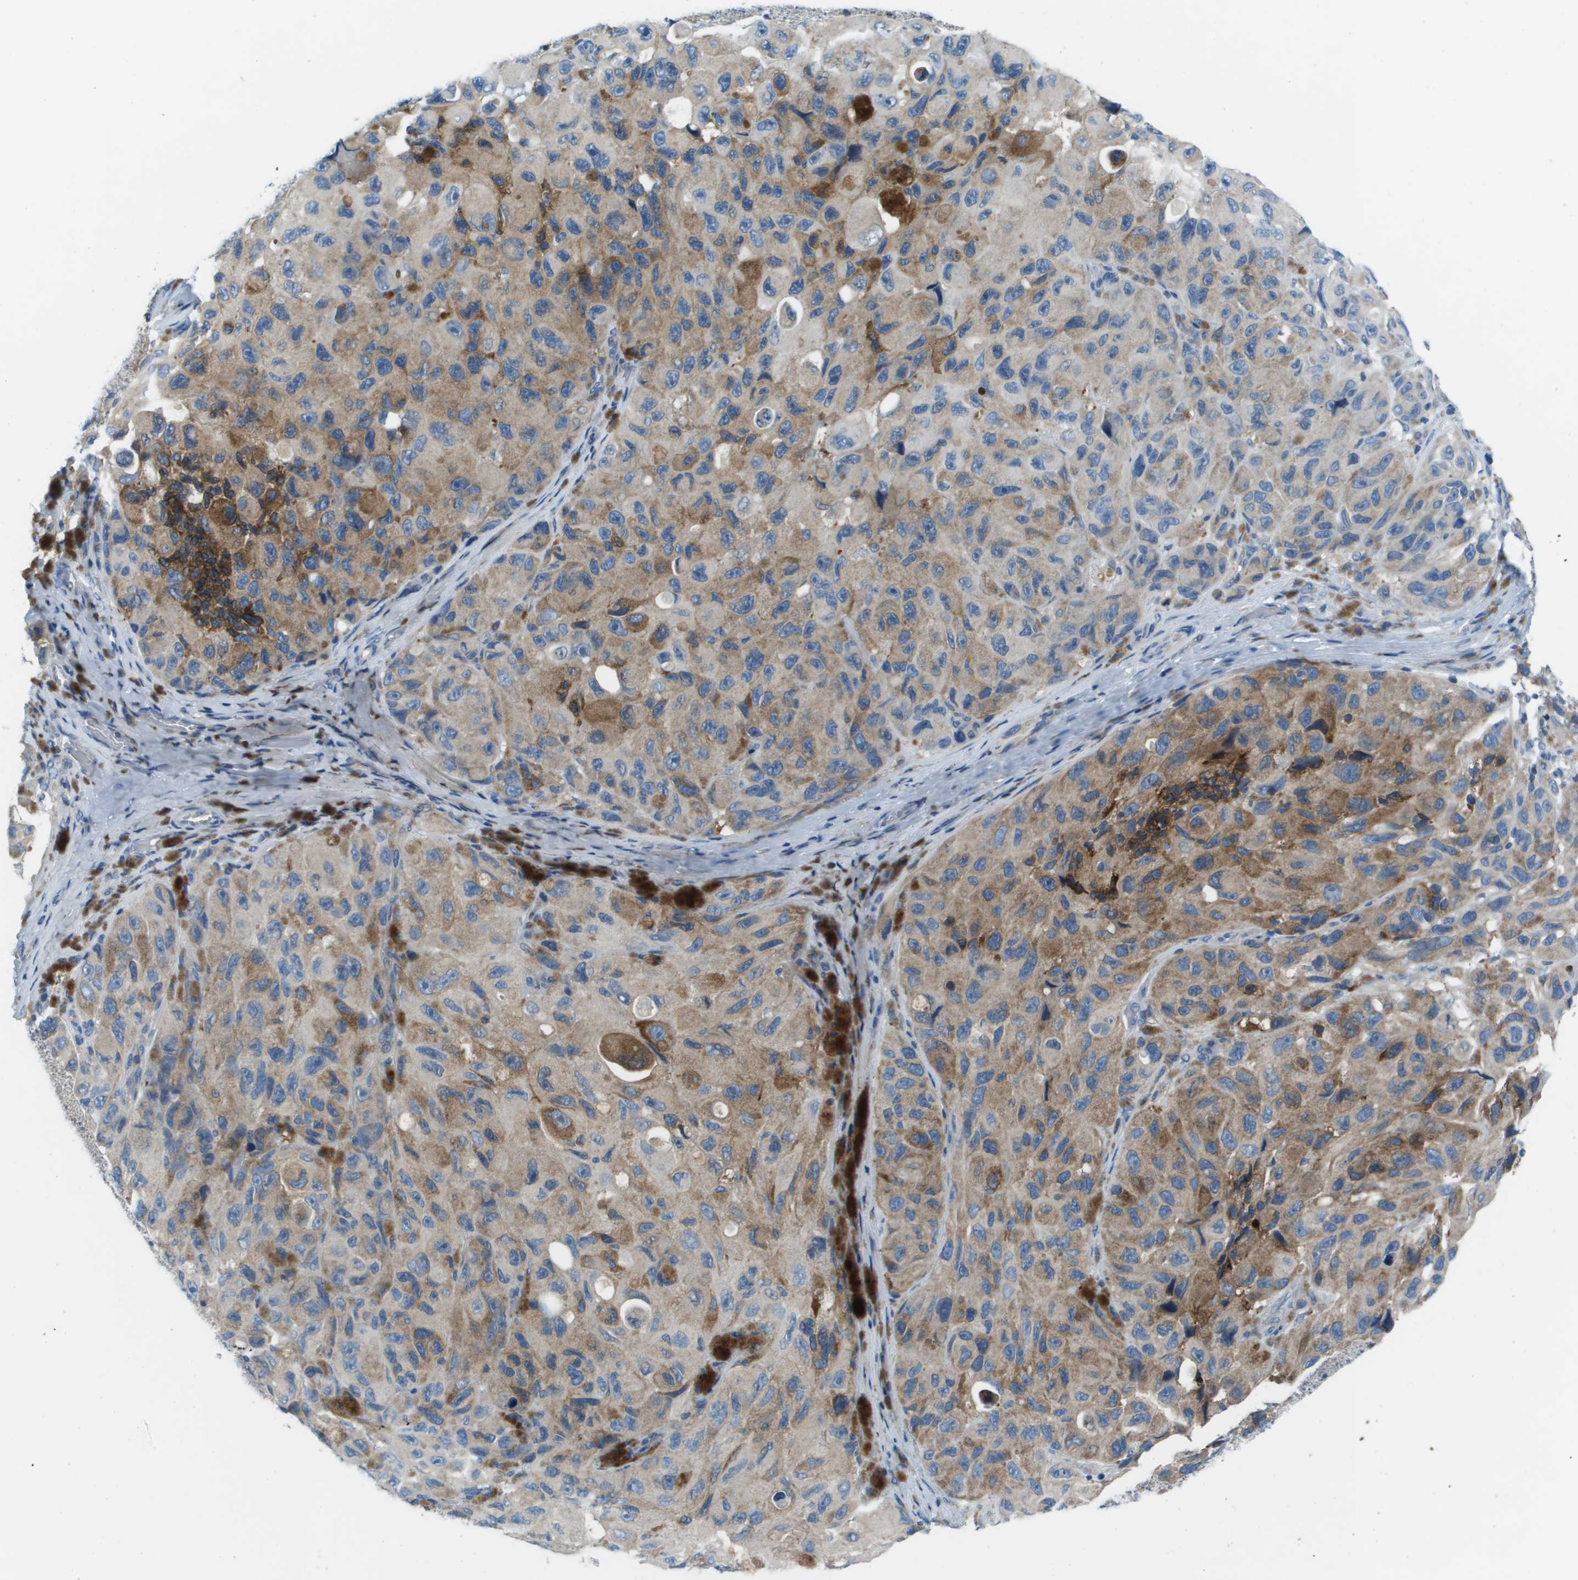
{"staining": {"intensity": "moderate", "quantity": ">75%", "location": "cytoplasmic/membranous"}, "tissue": "melanoma", "cell_type": "Tumor cells", "image_type": "cancer", "snomed": [{"axis": "morphology", "description": "Malignant melanoma, NOS"}, {"axis": "topography", "description": "Skin"}], "caption": "An IHC histopathology image of tumor tissue is shown. Protein staining in brown highlights moderate cytoplasmic/membranous positivity in malignant melanoma within tumor cells.", "gene": "STIP1", "patient": {"sex": "female", "age": 73}}